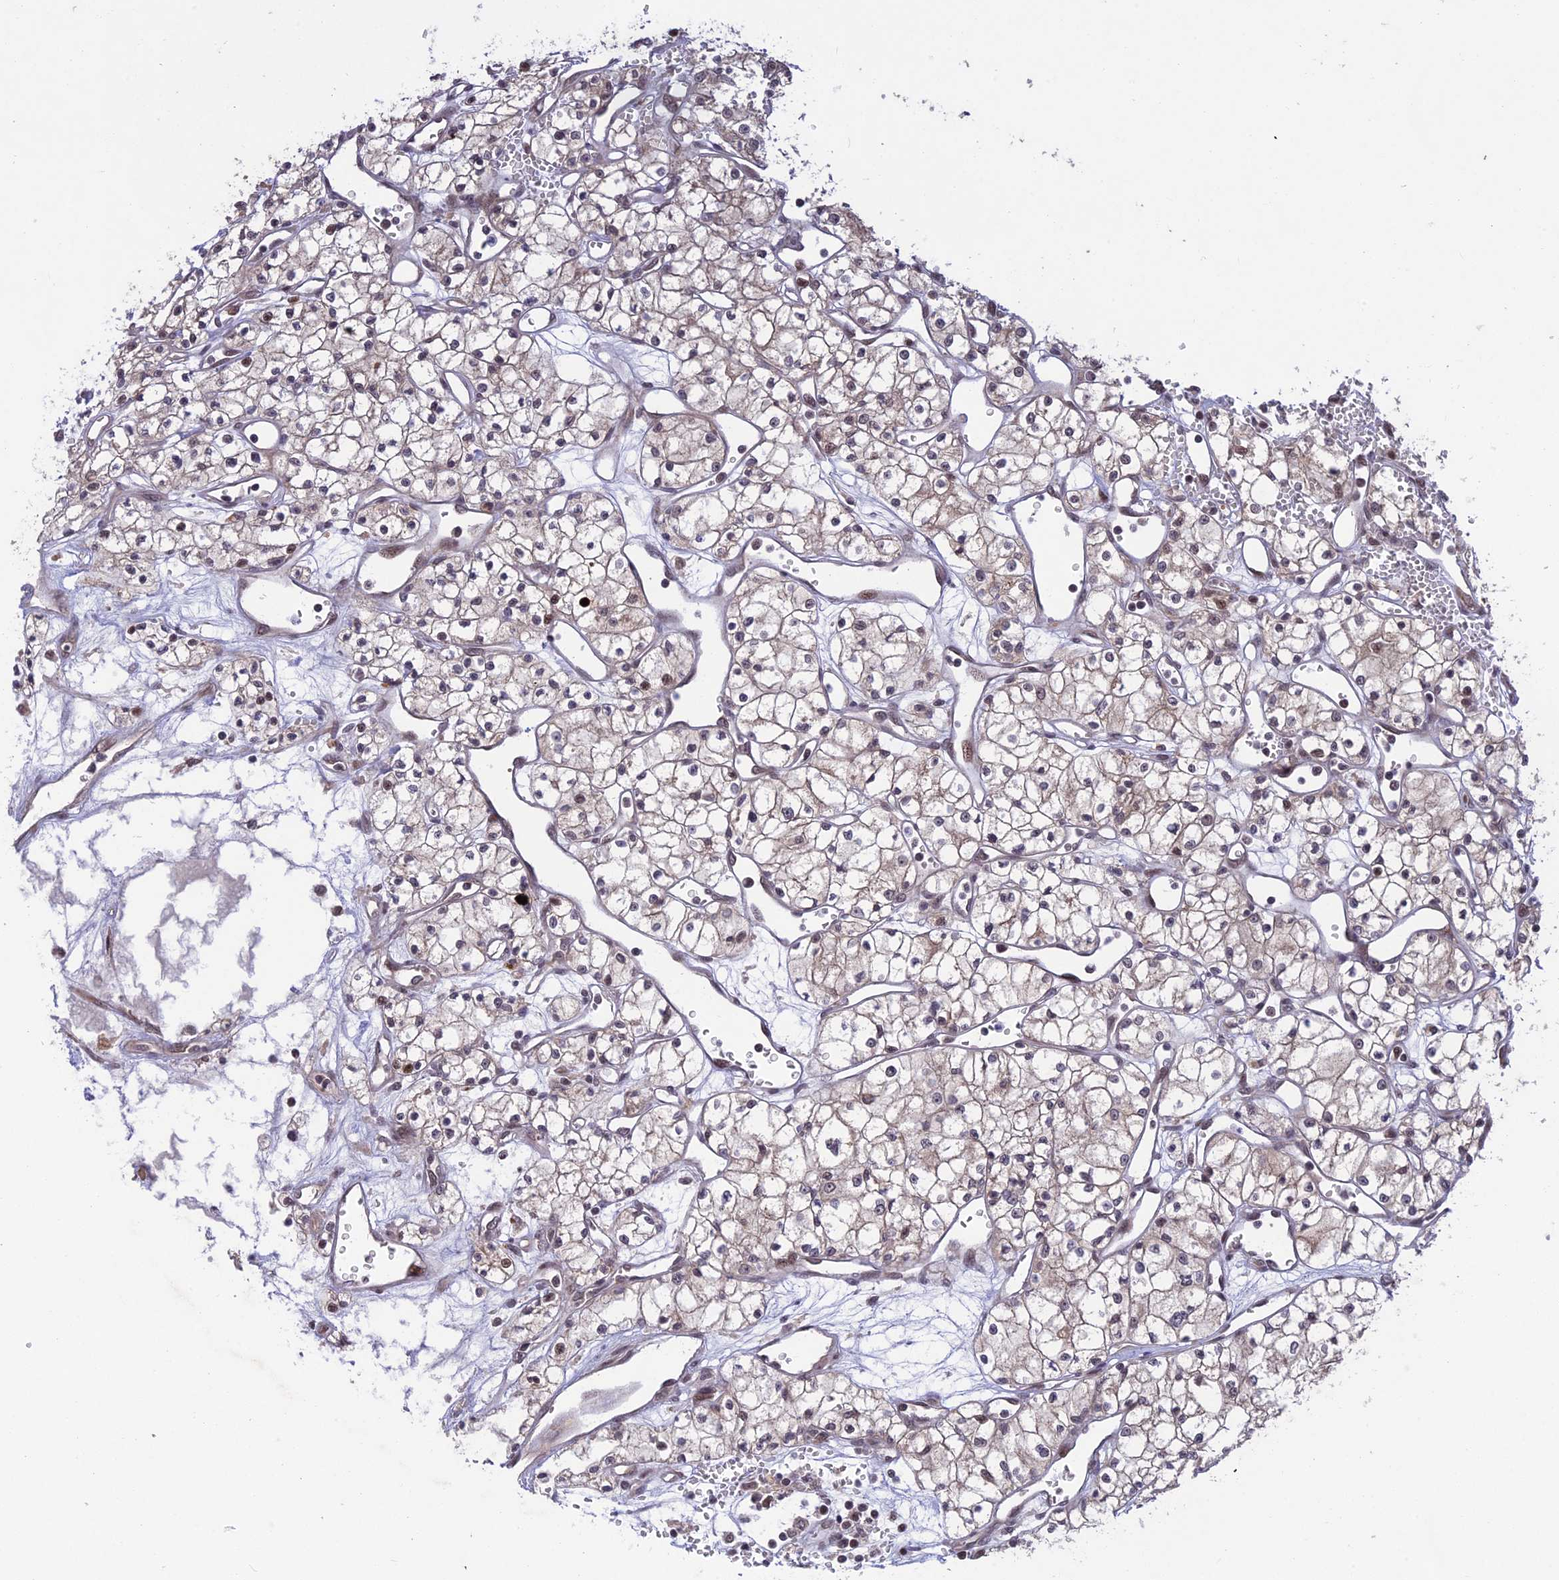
{"staining": {"intensity": "weak", "quantity": "<25%", "location": "cytoplasmic/membranous,nuclear"}, "tissue": "renal cancer", "cell_type": "Tumor cells", "image_type": "cancer", "snomed": [{"axis": "morphology", "description": "Adenocarcinoma, NOS"}, {"axis": "topography", "description": "Kidney"}], "caption": "The histopathology image shows no staining of tumor cells in renal cancer (adenocarcinoma).", "gene": "POLR2C", "patient": {"sex": "male", "age": 59}}